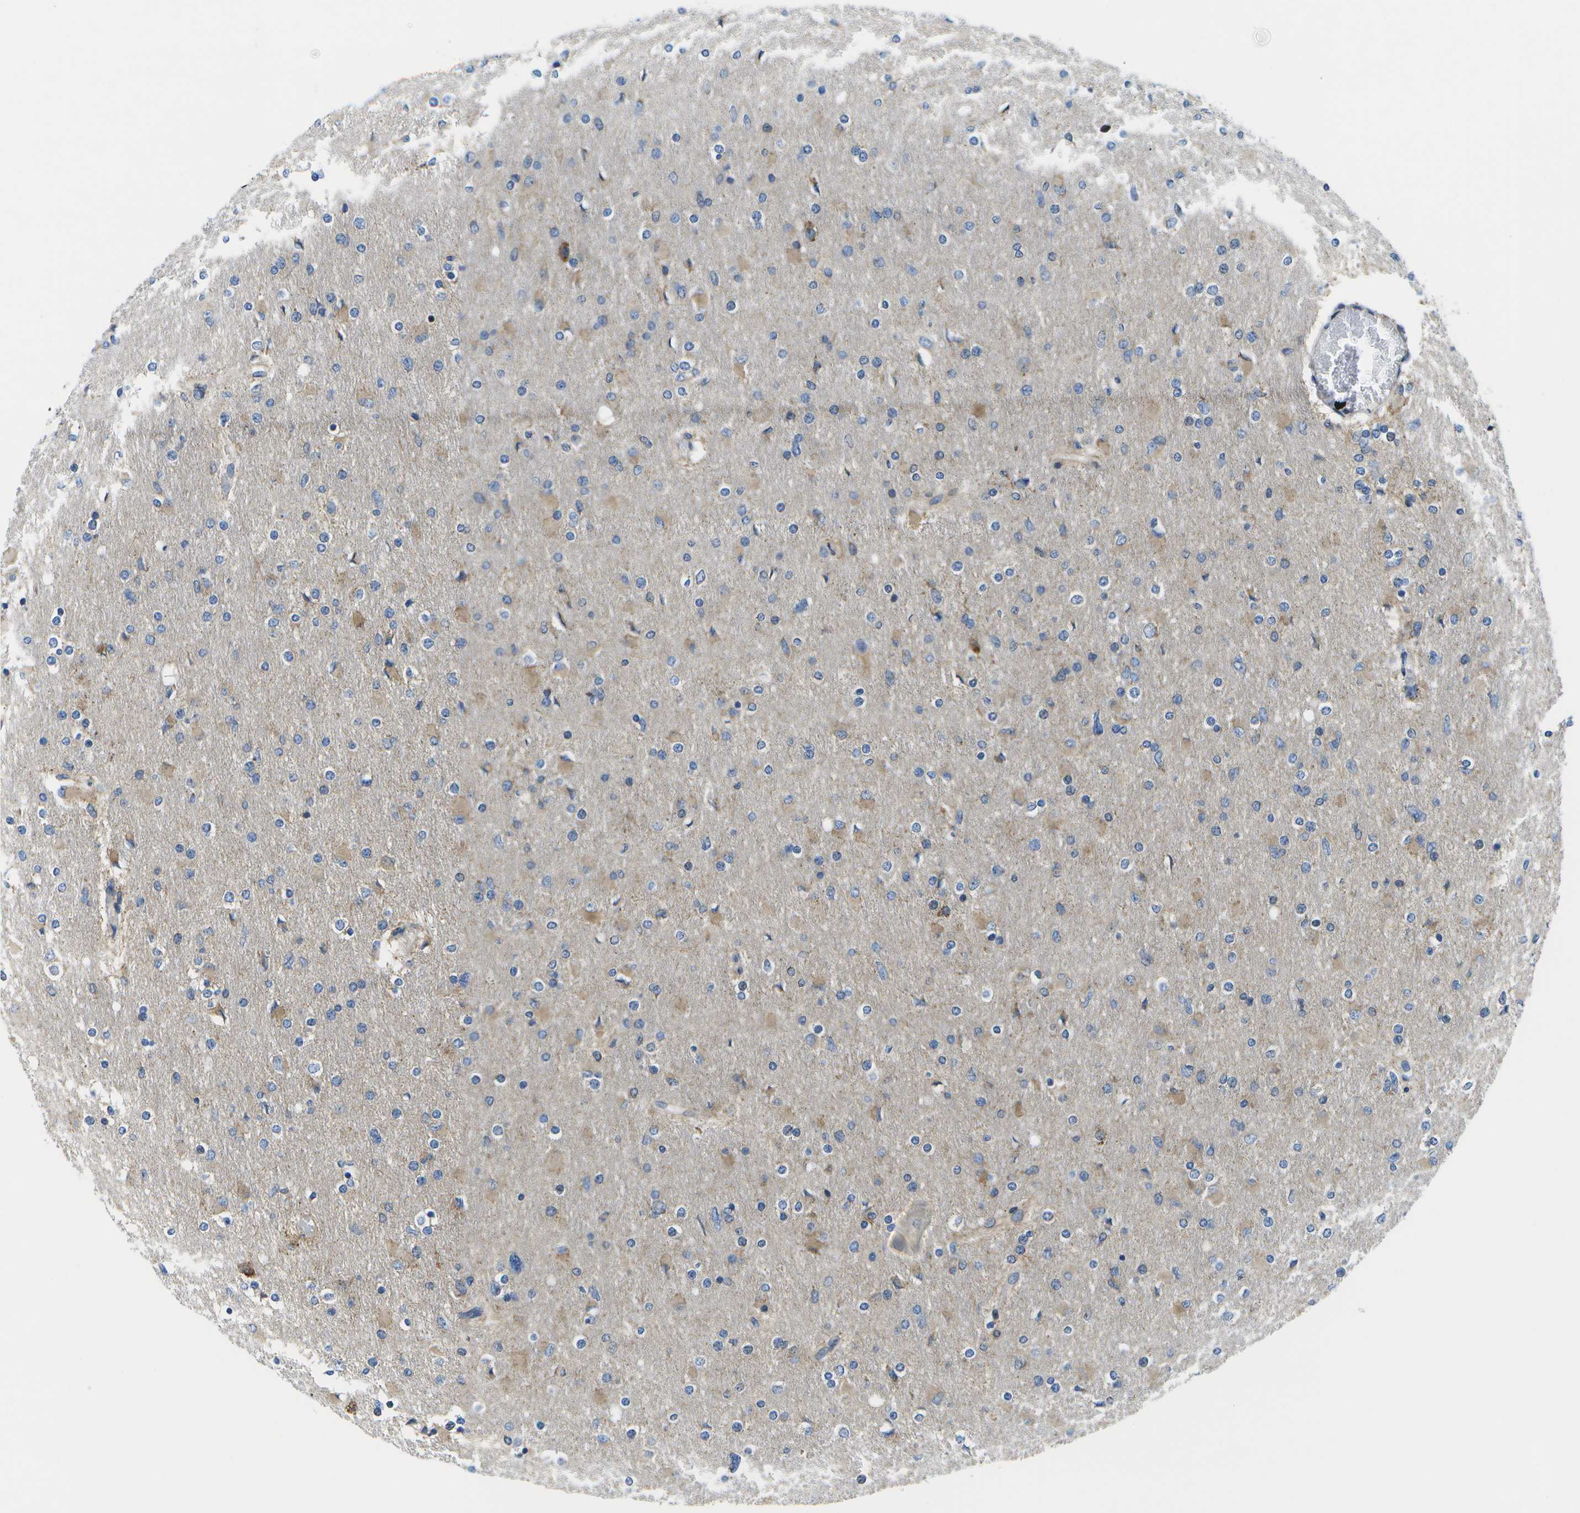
{"staining": {"intensity": "weak", "quantity": "<25%", "location": "cytoplasmic/membranous"}, "tissue": "glioma", "cell_type": "Tumor cells", "image_type": "cancer", "snomed": [{"axis": "morphology", "description": "Glioma, malignant, High grade"}, {"axis": "topography", "description": "Cerebral cortex"}], "caption": "There is no significant staining in tumor cells of glioma.", "gene": "GDF5", "patient": {"sex": "female", "age": 36}}